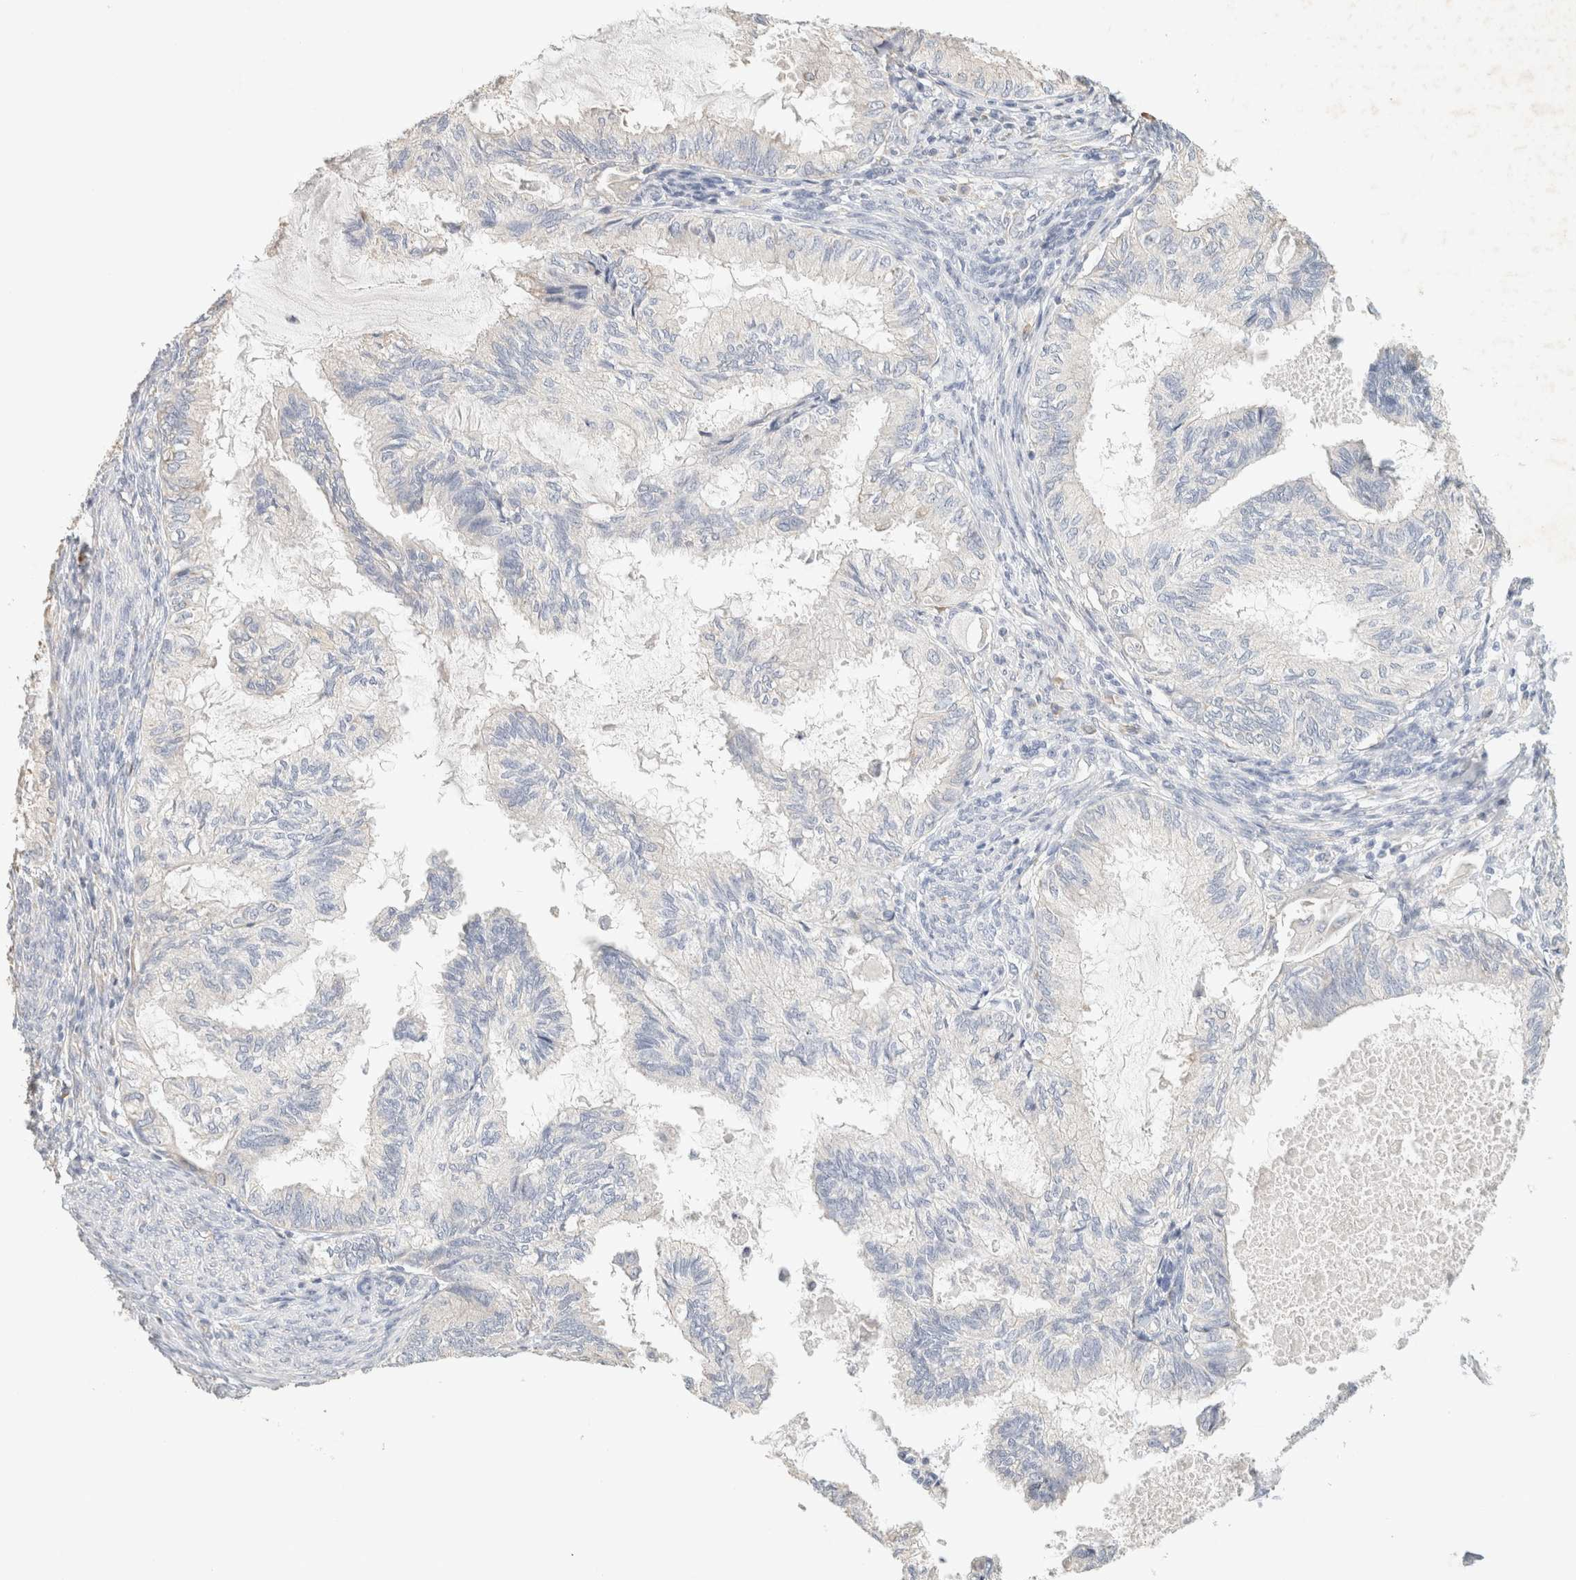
{"staining": {"intensity": "negative", "quantity": "none", "location": "none"}, "tissue": "cervical cancer", "cell_type": "Tumor cells", "image_type": "cancer", "snomed": [{"axis": "morphology", "description": "Normal tissue, NOS"}, {"axis": "morphology", "description": "Adenocarcinoma, NOS"}, {"axis": "topography", "description": "Cervix"}, {"axis": "topography", "description": "Endometrium"}], "caption": "The image reveals no staining of tumor cells in cervical adenocarcinoma.", "gene": "NEFM", "patient": {"sex": "female", "age": 86}}